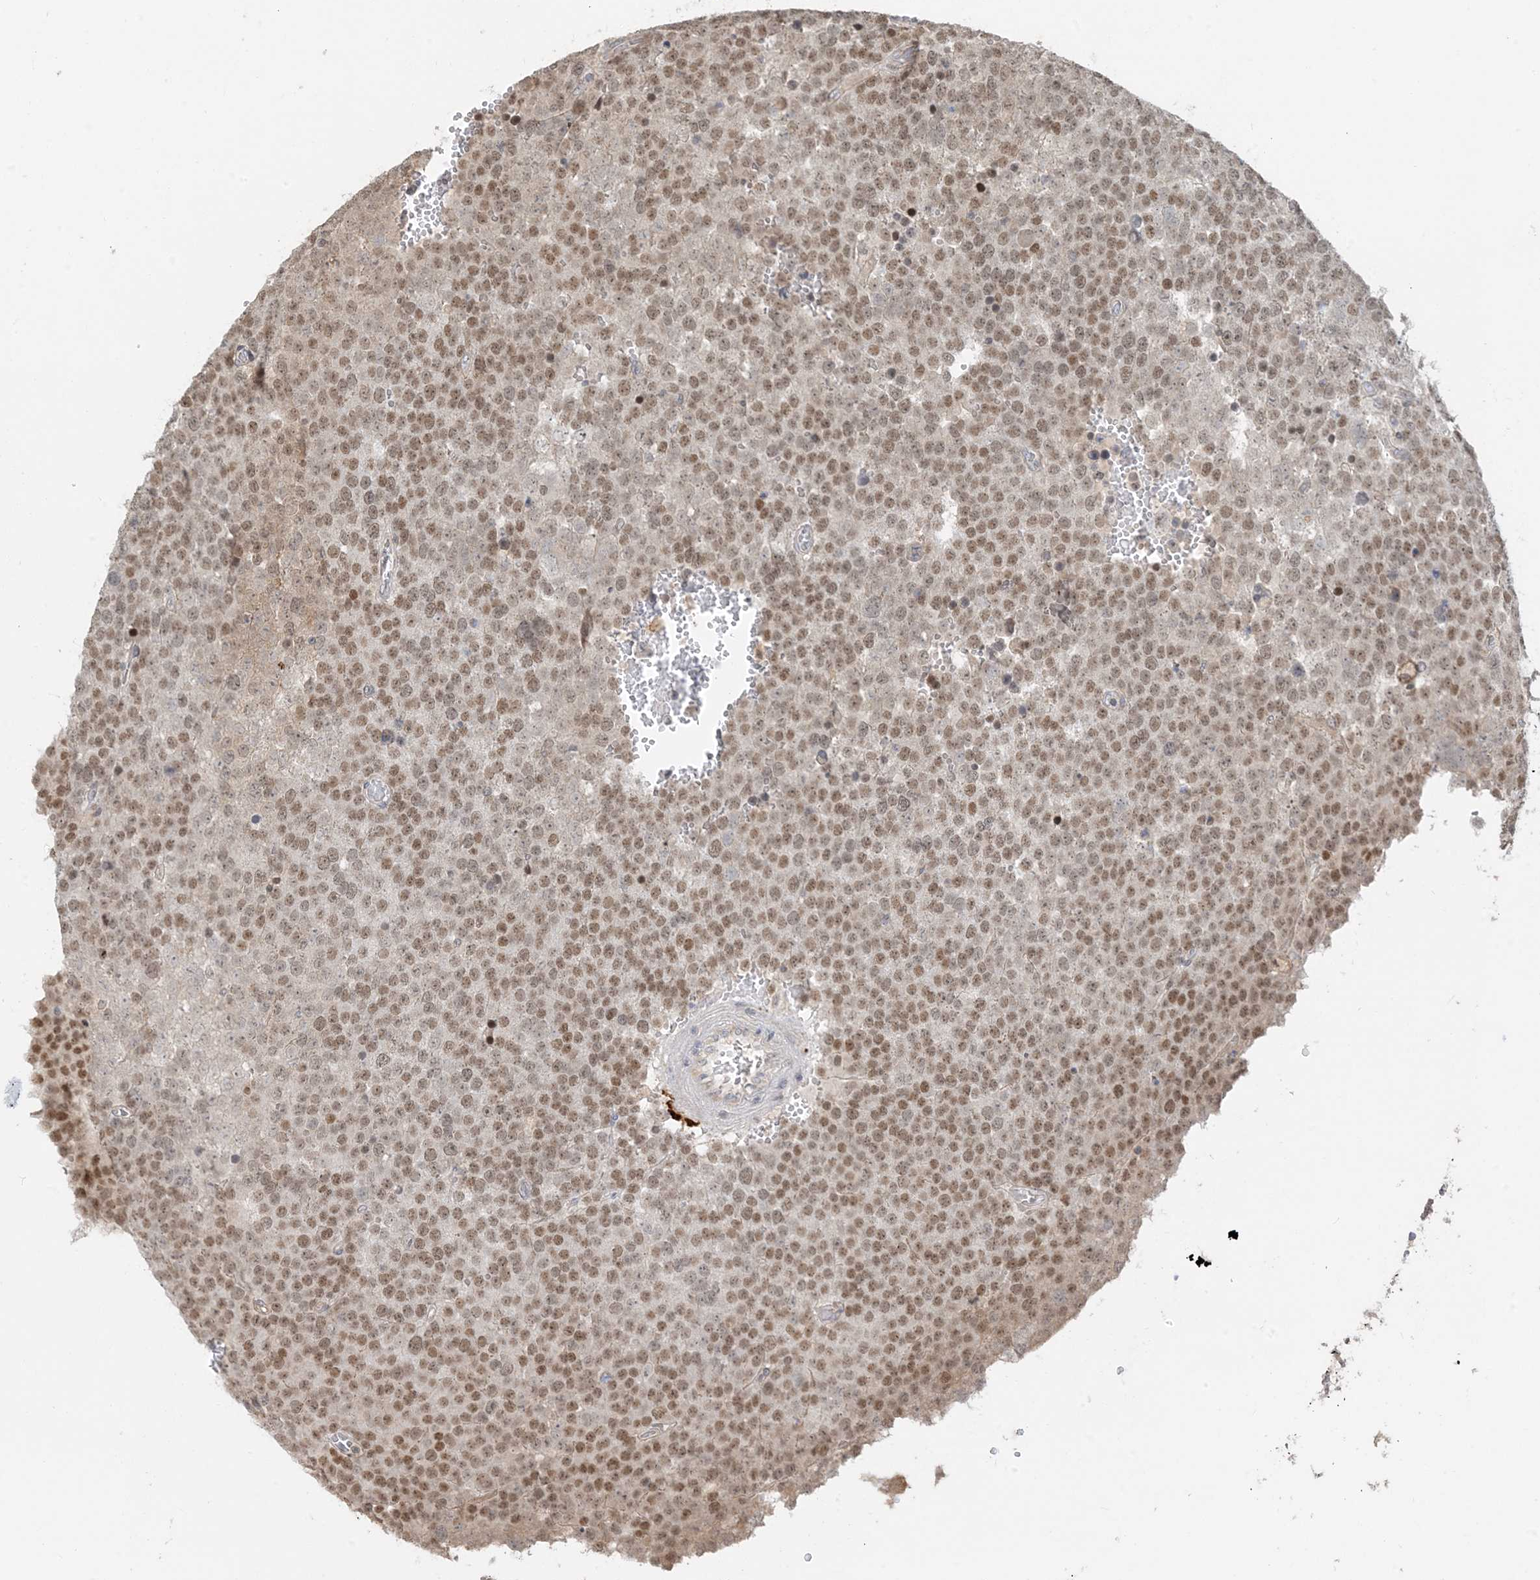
{"staining": {"intensity": "moderate", "quantity": ">75%", "location": "nuclear"}, "tissue": "testis cancer", "cell_type": "Tumor cells", "image_type": "cancer", "snomed": [{"axis": "morphology", "description": "Seminoma, NOS"}, {"axis": "topography", "description": "Testis"}], "caption": "Testis cancer (seminoma) tissue displays moderate nuclear staining in about >75% of tumor cells, visualized by immunohistochemistry.", "gene": "PRRT3", "patient": {"sex": "male", "age": 71}}